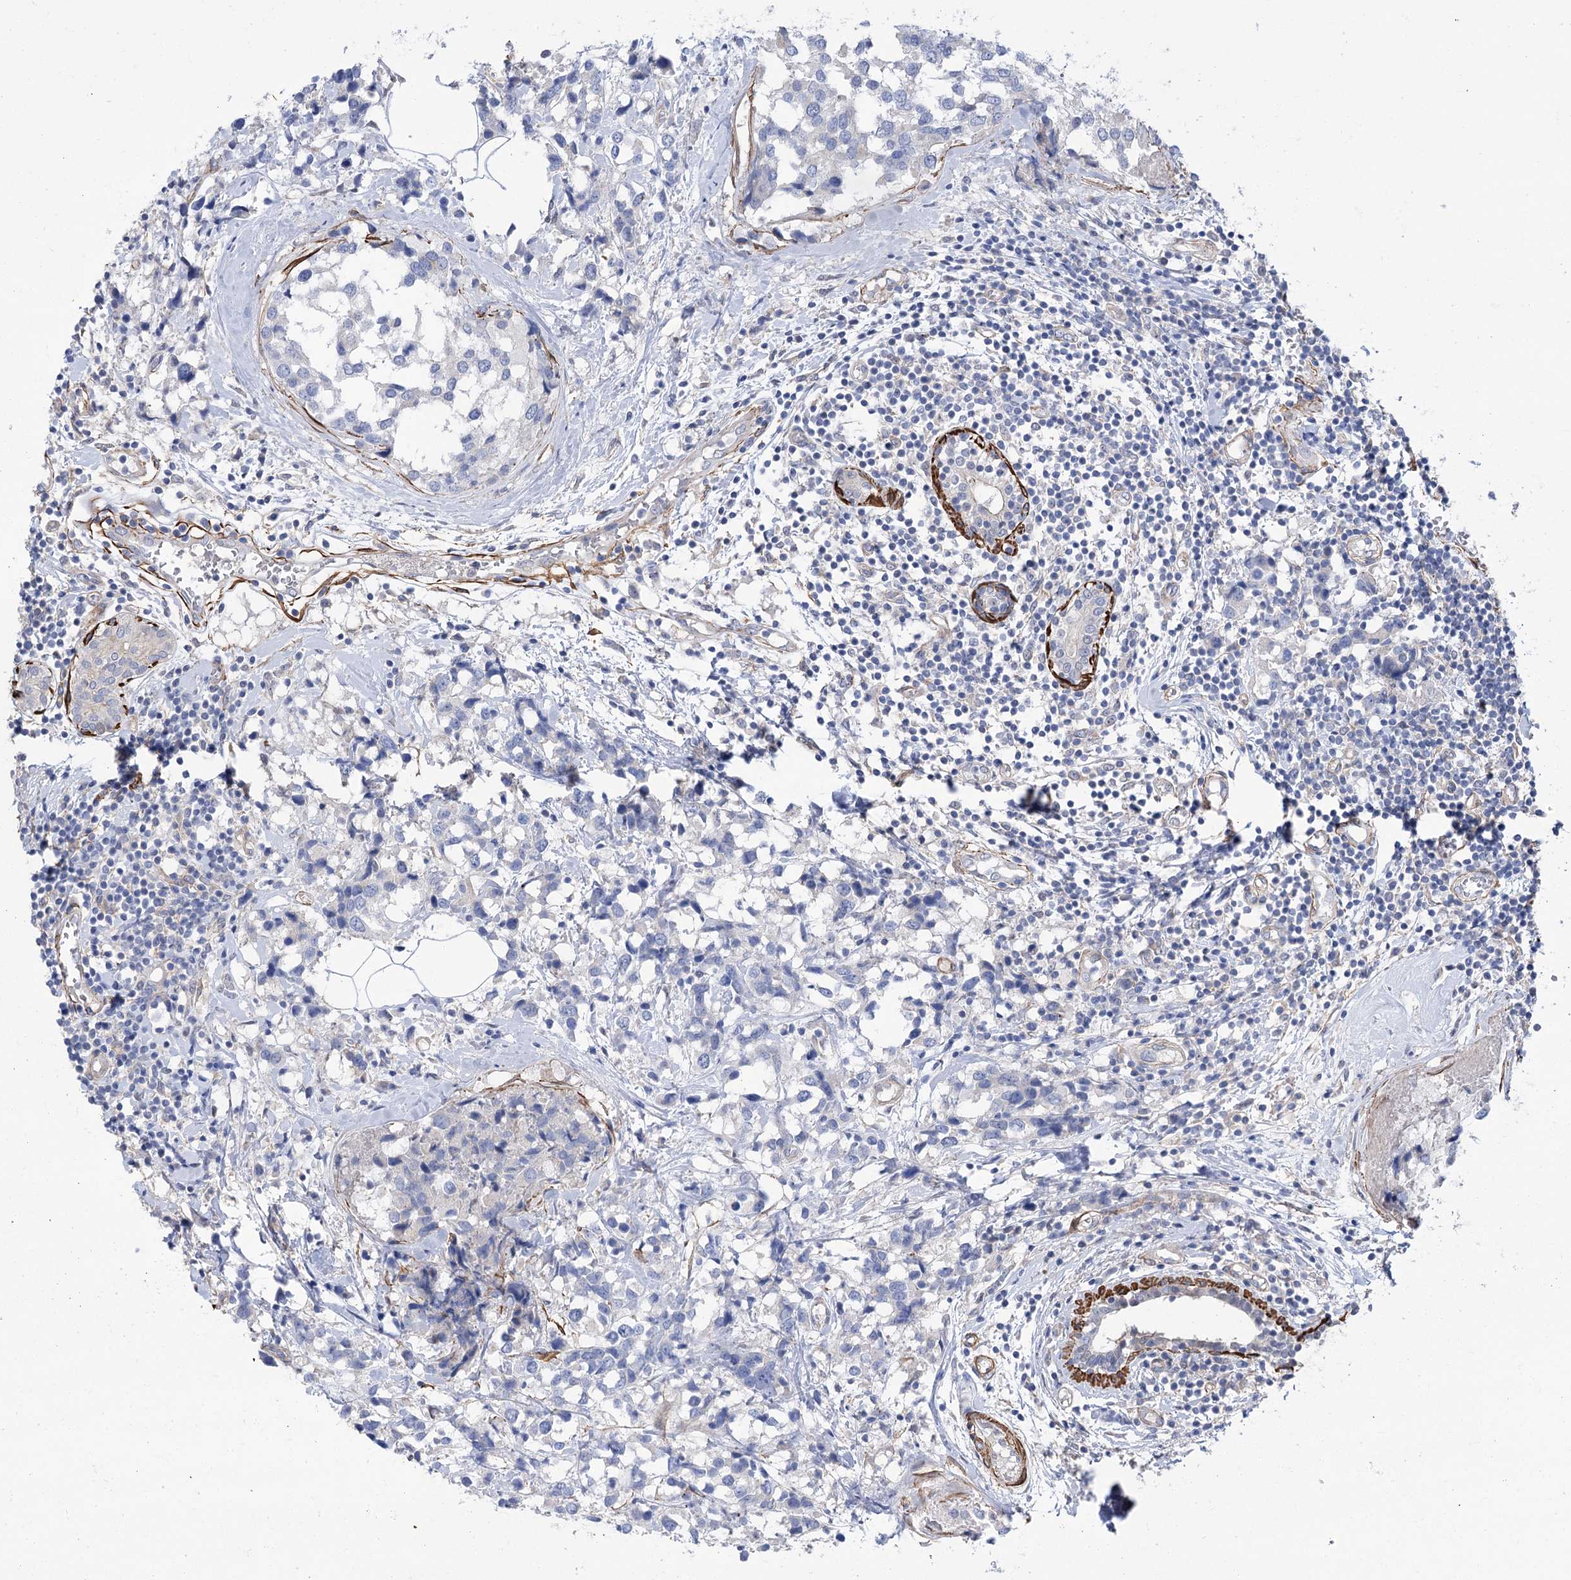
{"staining": {"intensity": "negative", "quantity": "none", "location": "none"}, "tissue": "breast cancer", "cell_type": "Tumor cells", "image_type": "cancer", "snomed": [{"axis": "morphology", "description": "Lobular carcinoma"}, {"axis": "topography", "description": "Breast"}], "caption": "DAB (3,3'-diaminobenzidine) immunohistochemical staining of breast cancer reveals no significant expression in tumor cells.", "gene": "WASHC3", "patient": {"sex": "female", "age": 59}}